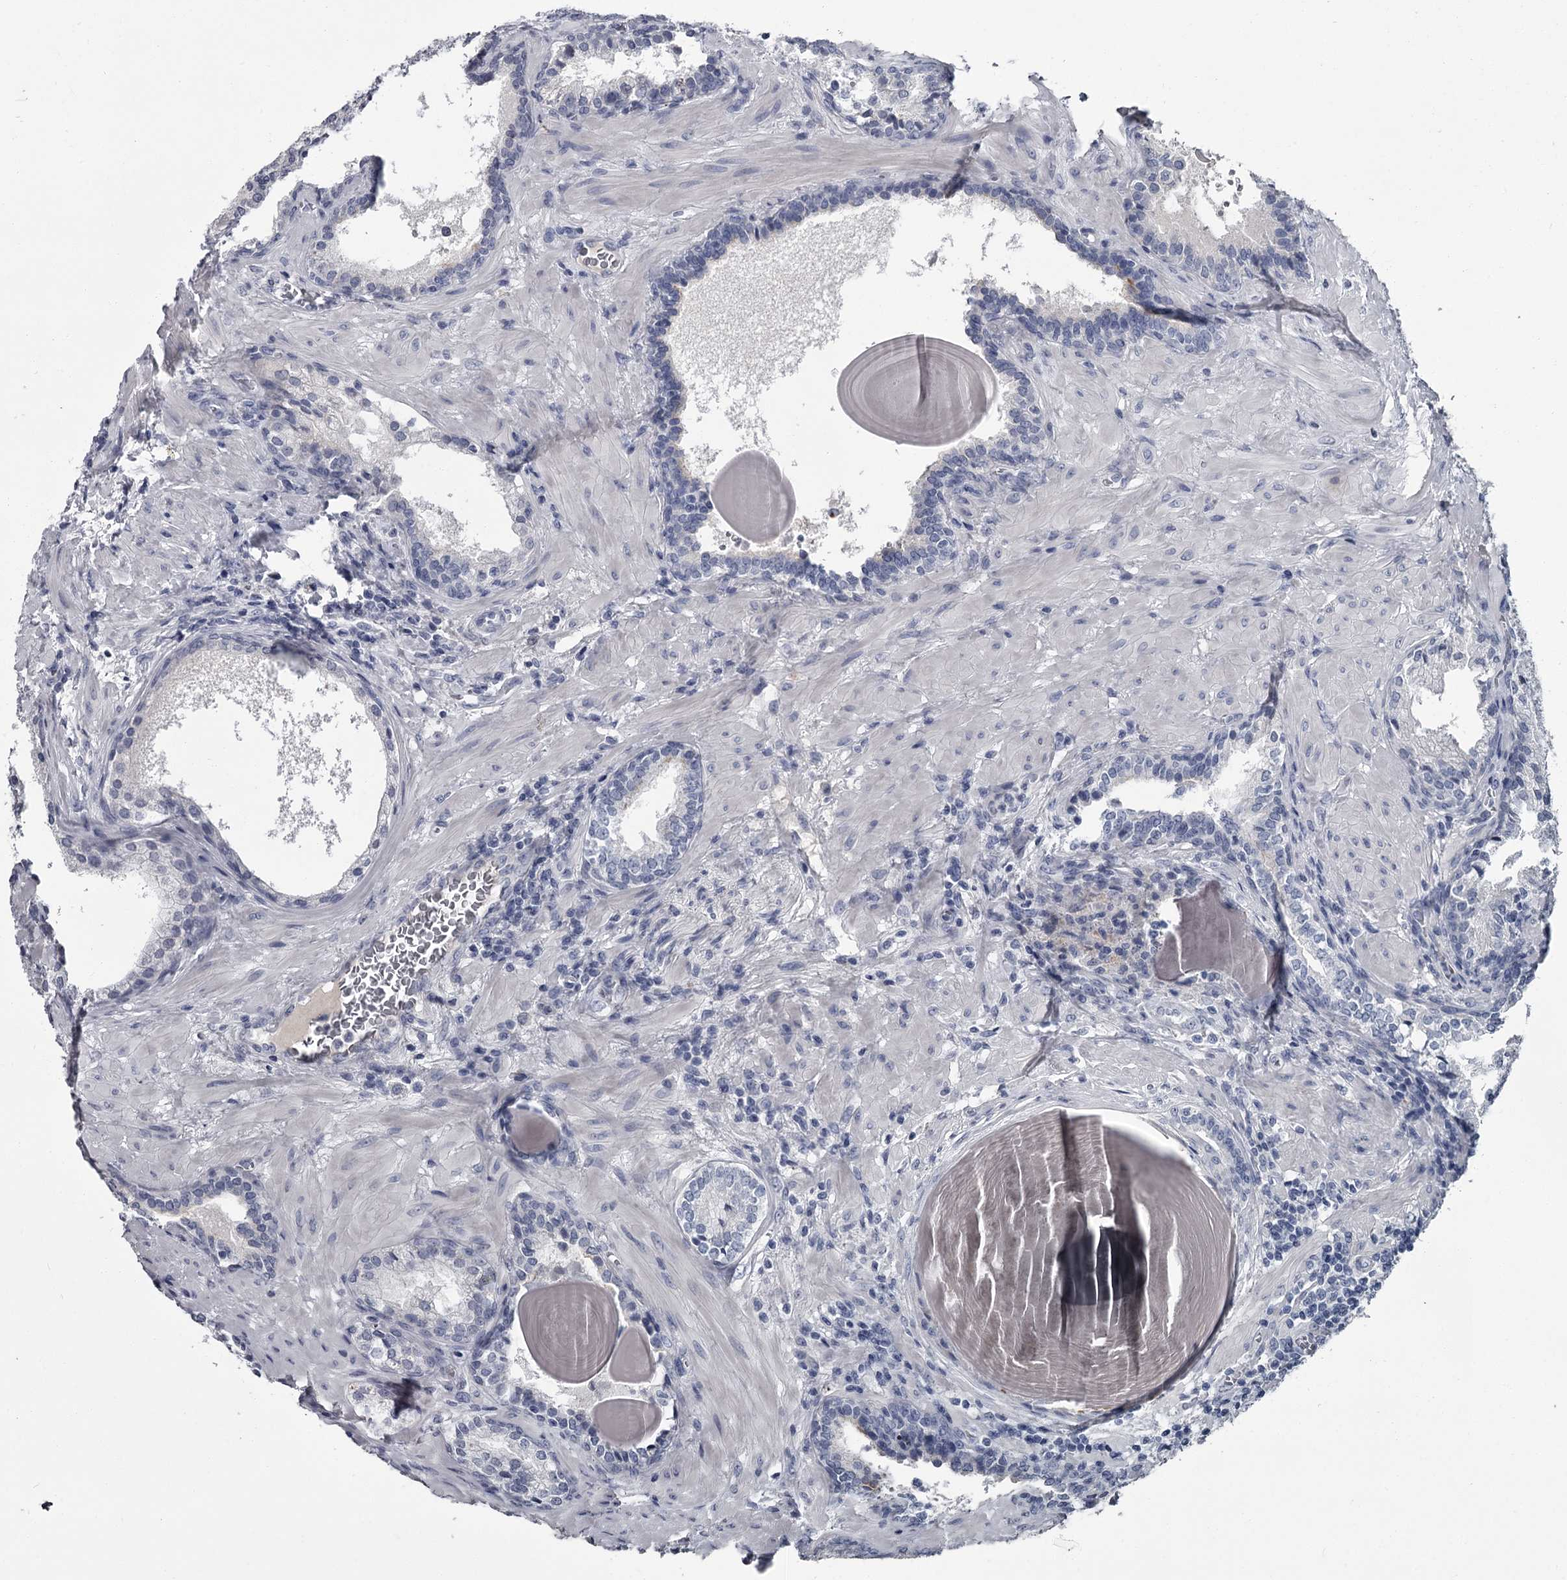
{"staining": {"intensity": "negative", "quantity": "none", "location": "none"}, "tissue": "prostate cancer", "cell_type": "Tumor cells", "image_type": "cancer", "snomed": [{"axis": "morphology", "description": "Adenocarcinoma, Low grade"}, {"axis": "topography", "description": "Prostate"}], "caption": "IHC image of neoplastic tissue: adenocarcinoma (low-grade) (prostate) stained with DAB (3,3'-diaminobenzidine) demonstrates no significant protein expression in tumor cells.", "gene": "DAO", "patient": {"sex": "male", "age": 60}}